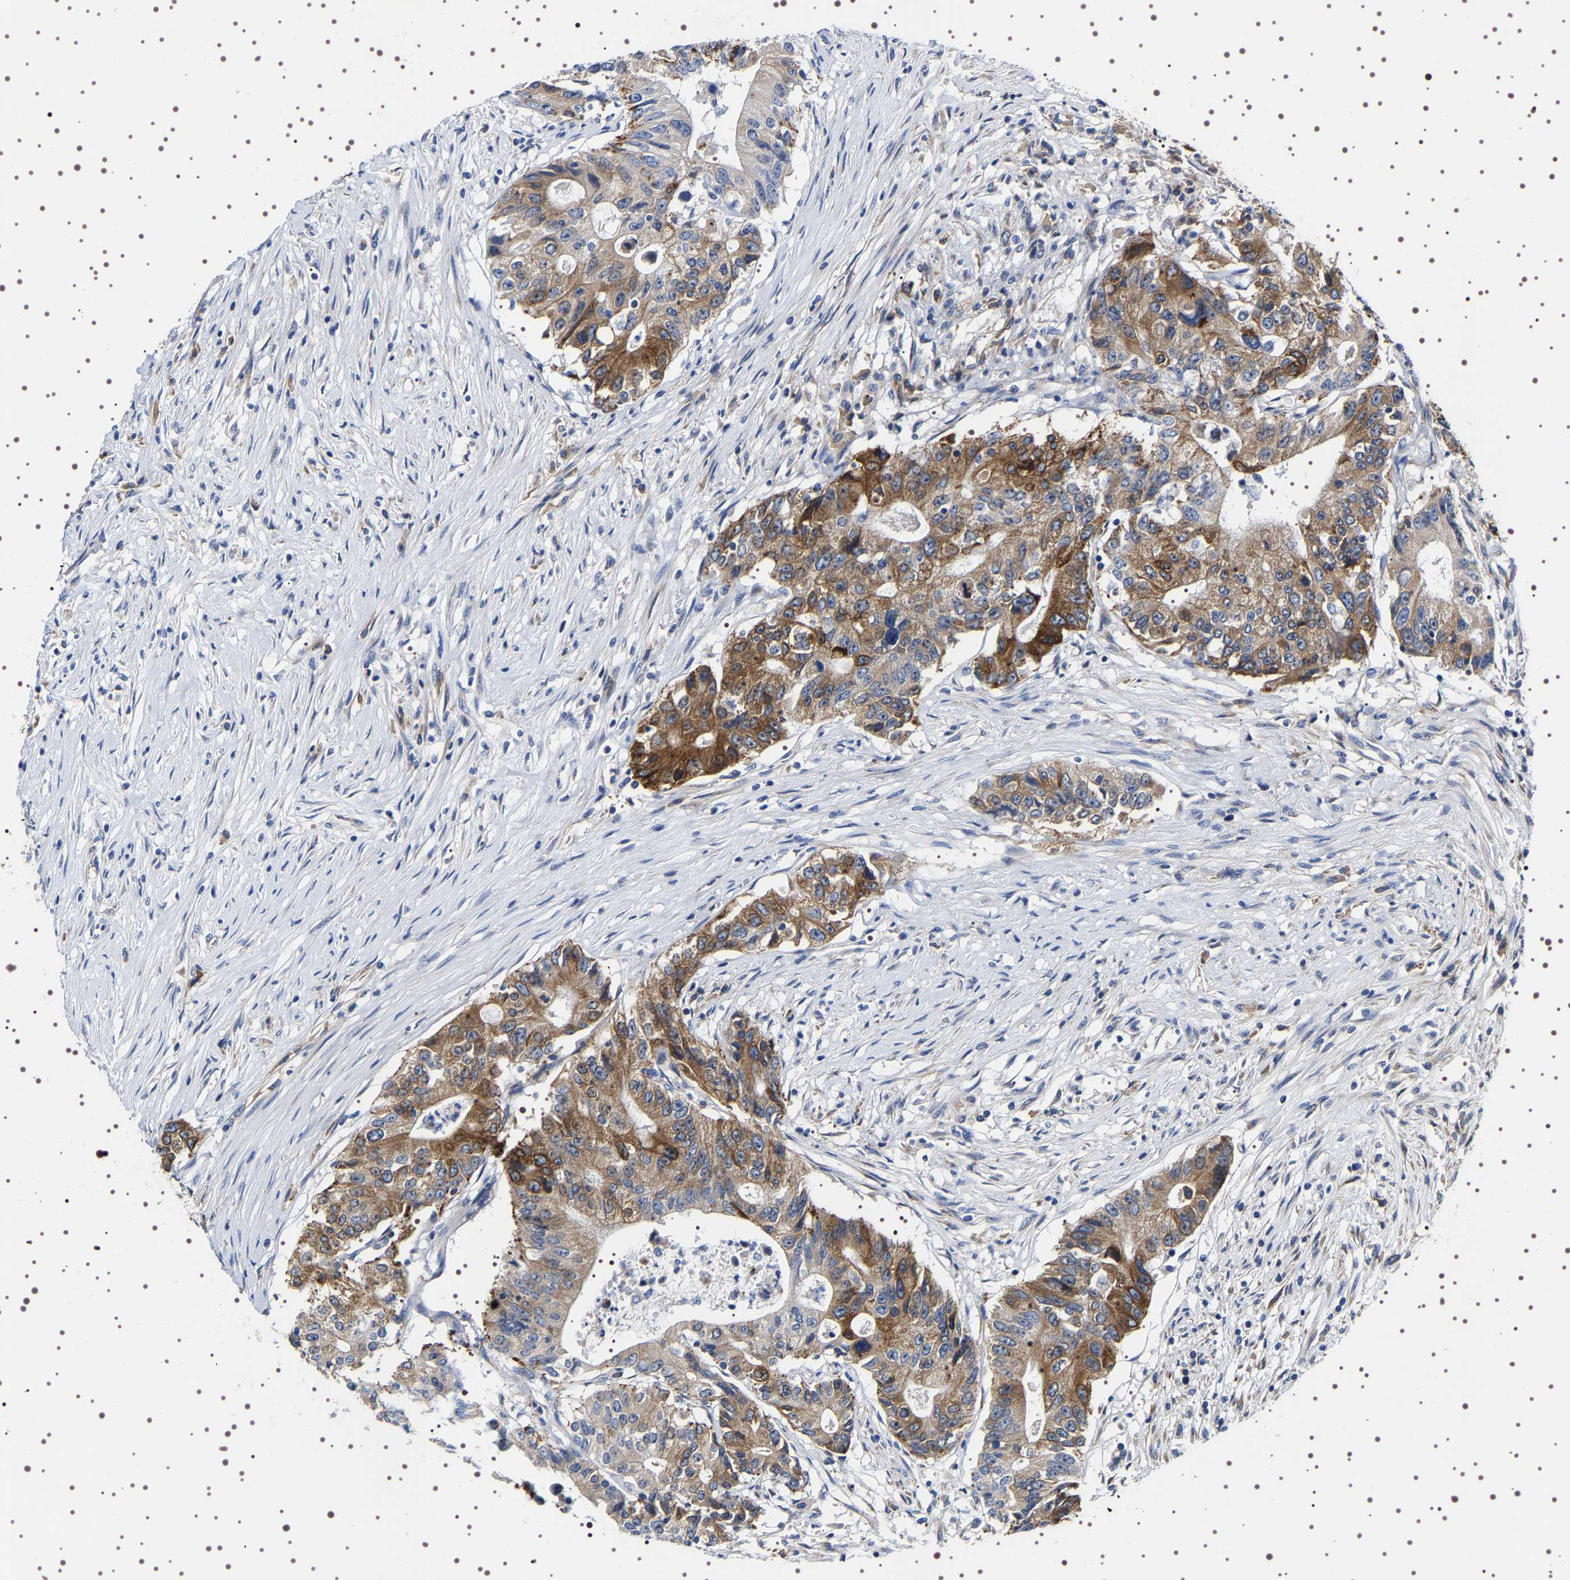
{"staining": {"intensity": "moderate", "quantity": ">75%", "location": "cytoplasmic/membranous"}, "tissue": "colorectal cancer", "cell_type": "Tumor cells", "image_type": "cancer", "snomed": [{"axis": "morphology", "description": "Adenocarcinoma, NOS"}, {"axis": "topography", "description": "Colon"}], "caption": "This is an image of immunohistochemistry staining of colorectal cancer, which shows moderate positivity in the cytoplasmic/membranous of tumor cells.", "gene": "SQLE", "patient": {"sex": "female", "age": 77}}